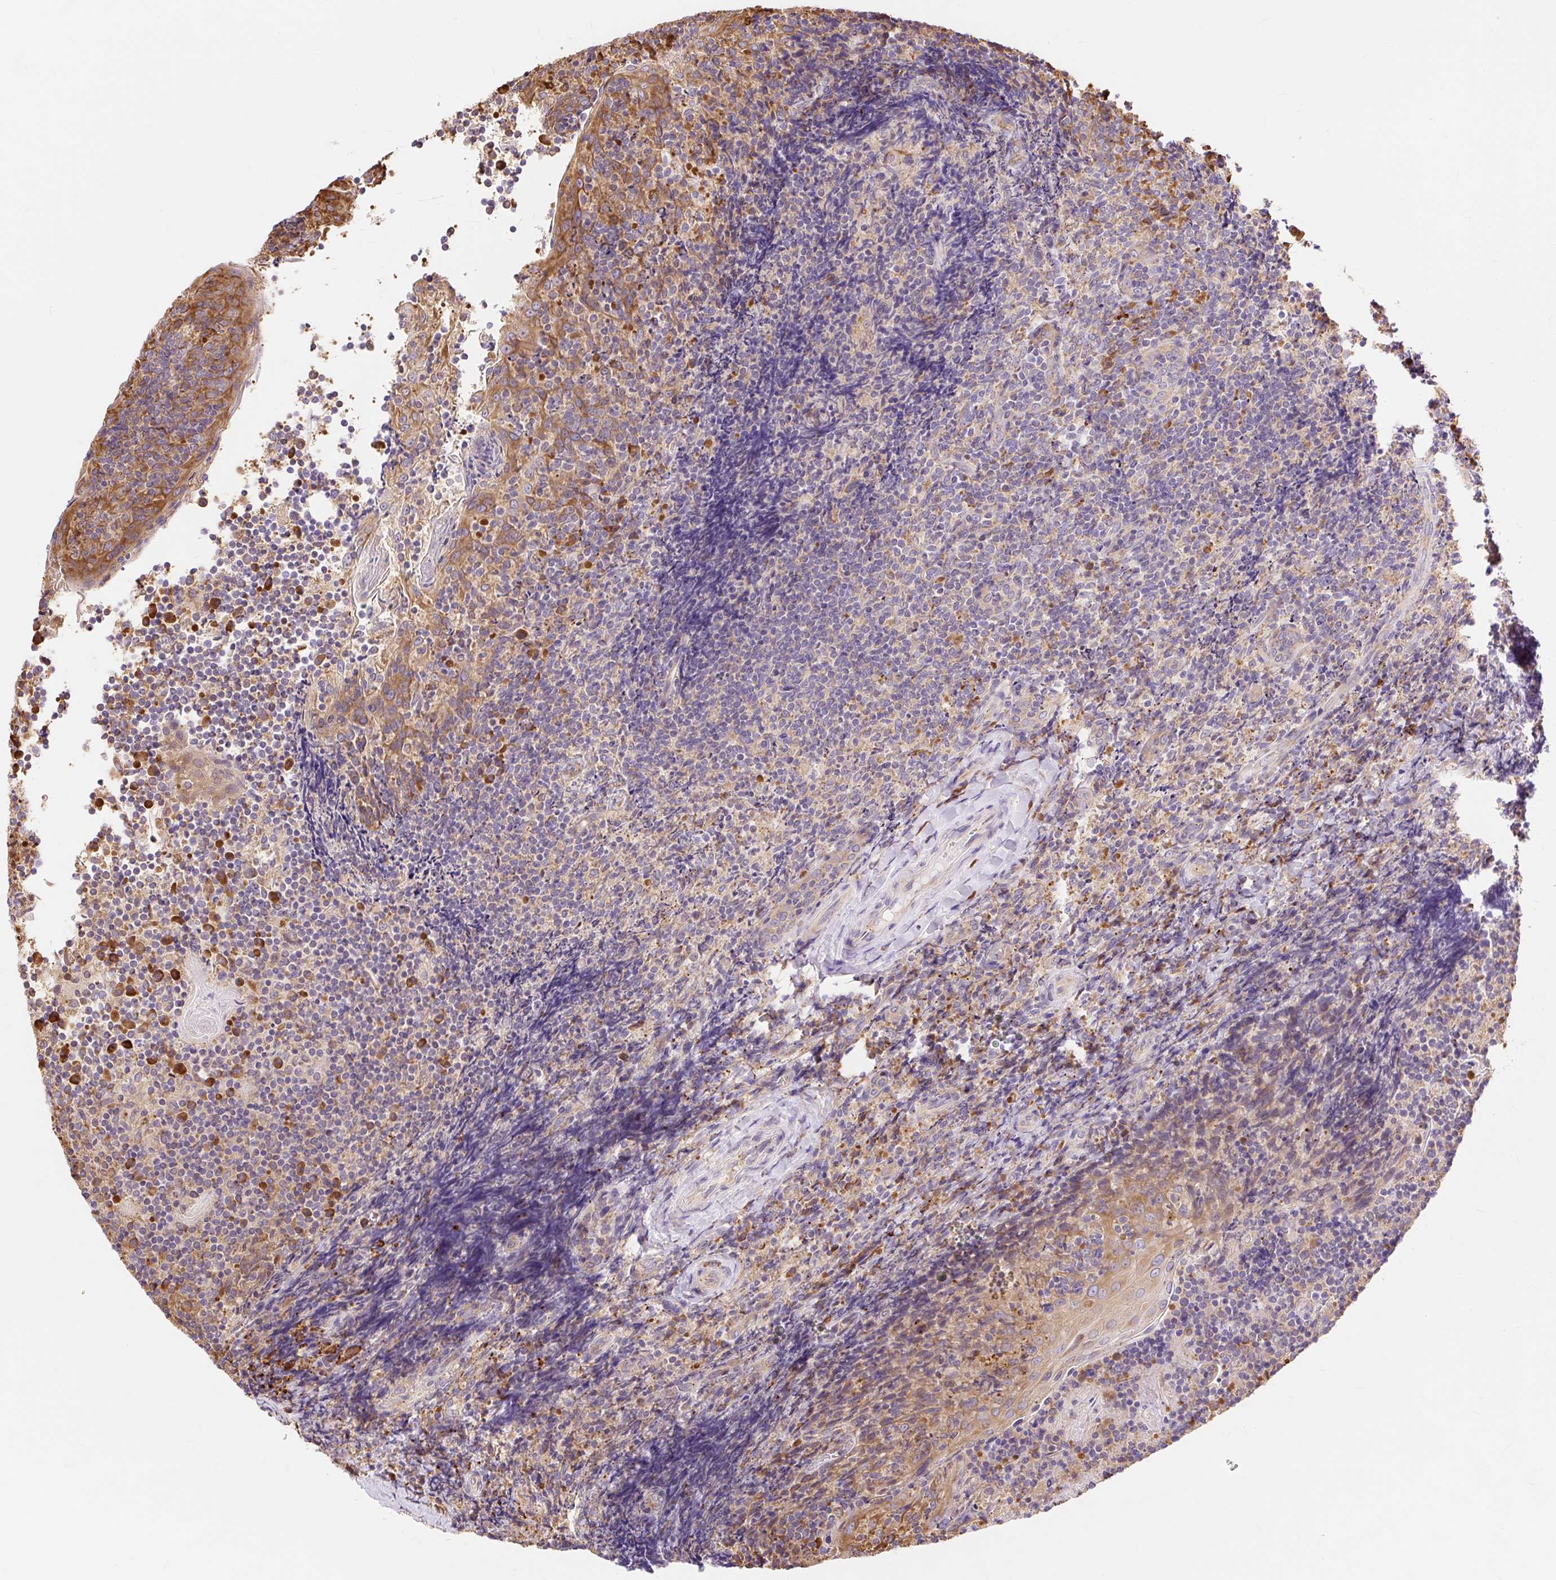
{"staining": {"intensity": "moderate", "quantity": "25%-75%", "location": "cytoplasmic/membranous"}, "tissue": "tonsil", "cell_type": "Germinal center cells", "image_type": "normal", "snomed": [{"axis": "morphology", "description": "Normal tissue, NOS"}, {"axis": "topography", "description": "Tonsil"}], "caption": "This histopathology image reveals normal tonsil stained with IHC to label a protein in brown. The cytoplasmic/membranous of germinal center cells show moderate positivity for the protein. Nuclei are counter-stained blue.", "gene": "ENSG00000260836", "patient": {"sex": "female", "age": 10}}